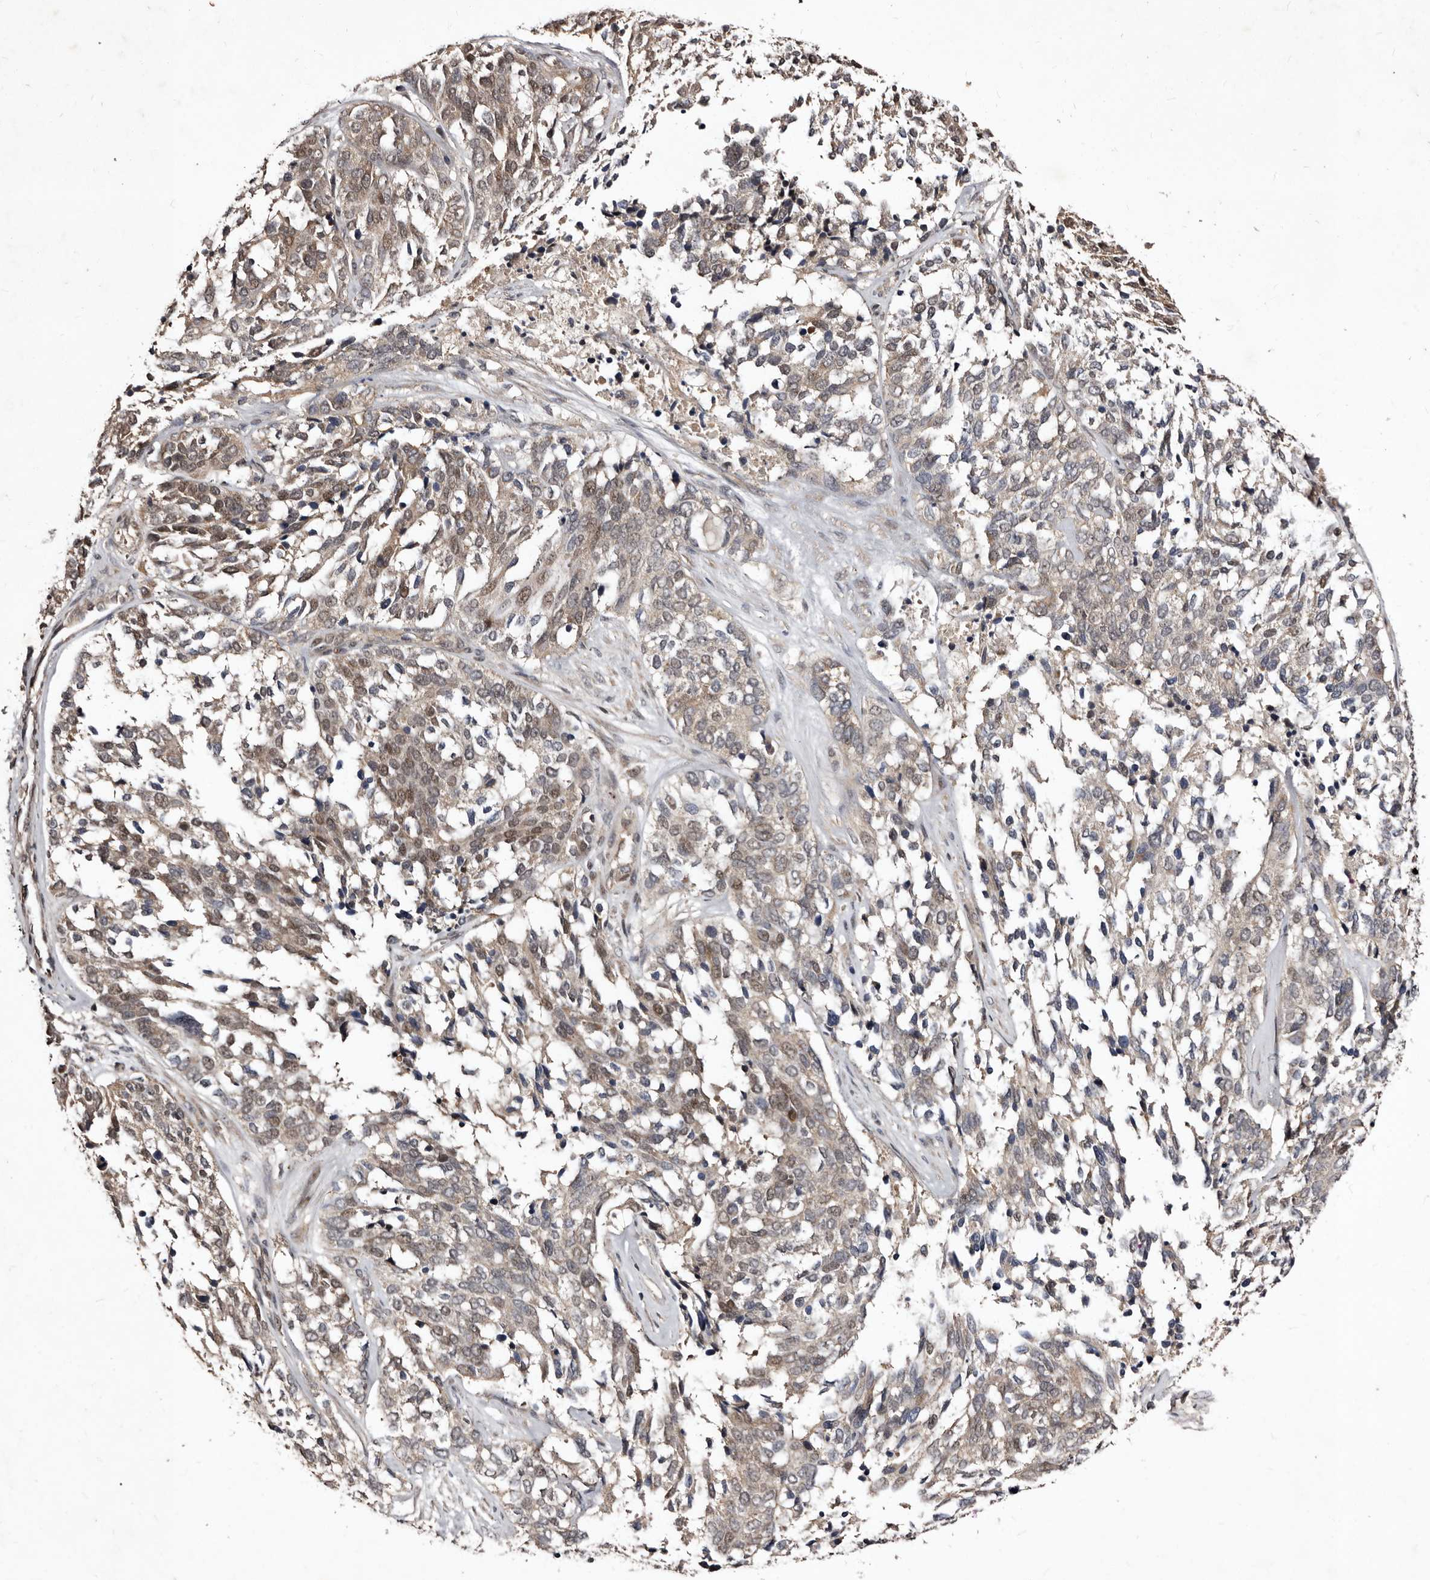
{"staining": {"intensity": "weak", "quantity": ">75%", "location": "cytoplasmic/membranous,nuclear"}, "tissue": "ovarian cancer", "cell_type": "Tumor cells", "image_type": "cancer", "snomed": [{"axis": "morphology", "description": "Cystadenocarcinoma, serous, NOS"}, {"axis": "topography", "description": "Ovary"}], "caption": "Immunohistochemistry (IHC) (DAB) staining of human ovarian cancer reveals weak cytoplasmic/membranous and nuclear protein positivity in about >75% of tumor cells.", "gene": "MKRN3", "patient": {"sex": "female", "age": 44}}